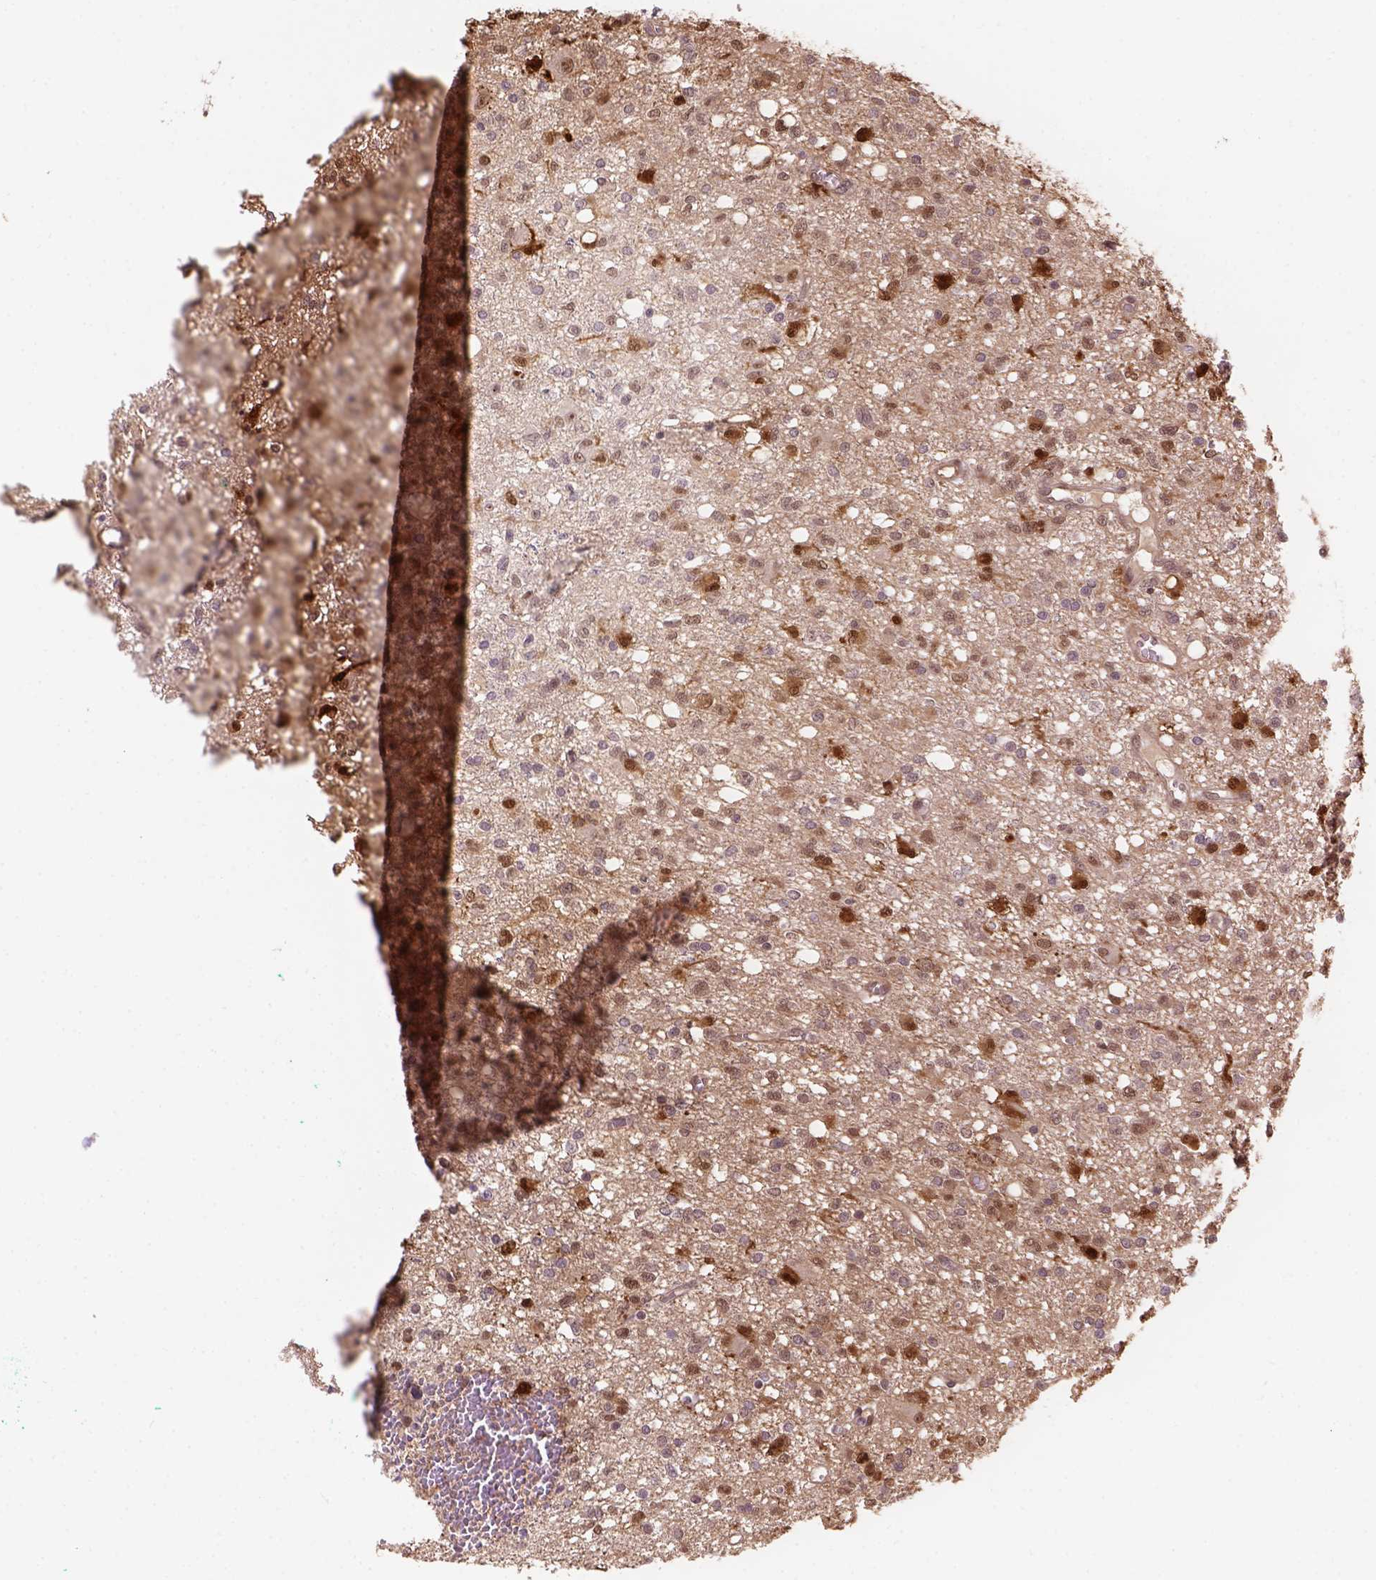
{"staining": {"intensity": "strong", "quantity": "<25%", "location": "cytoplasmic/membranous,nuclear"}, "tissue": "glioma", "cell_type": "Tumor cells", "image_type": "cancer", "snomed": [{"axis": "morphology", "description": "Glioma, malignant, Low grade"}, {"axis": "topography", "description": "Brain"}], "caption": "Tumor cells show medium levels of strong cytoplasmic/membranous and nuclear staining in about <25% of cells in human malignant glioma (low-grade).", "gene": "PSMD11", "patient": {"sex": "male", "age": 64}}